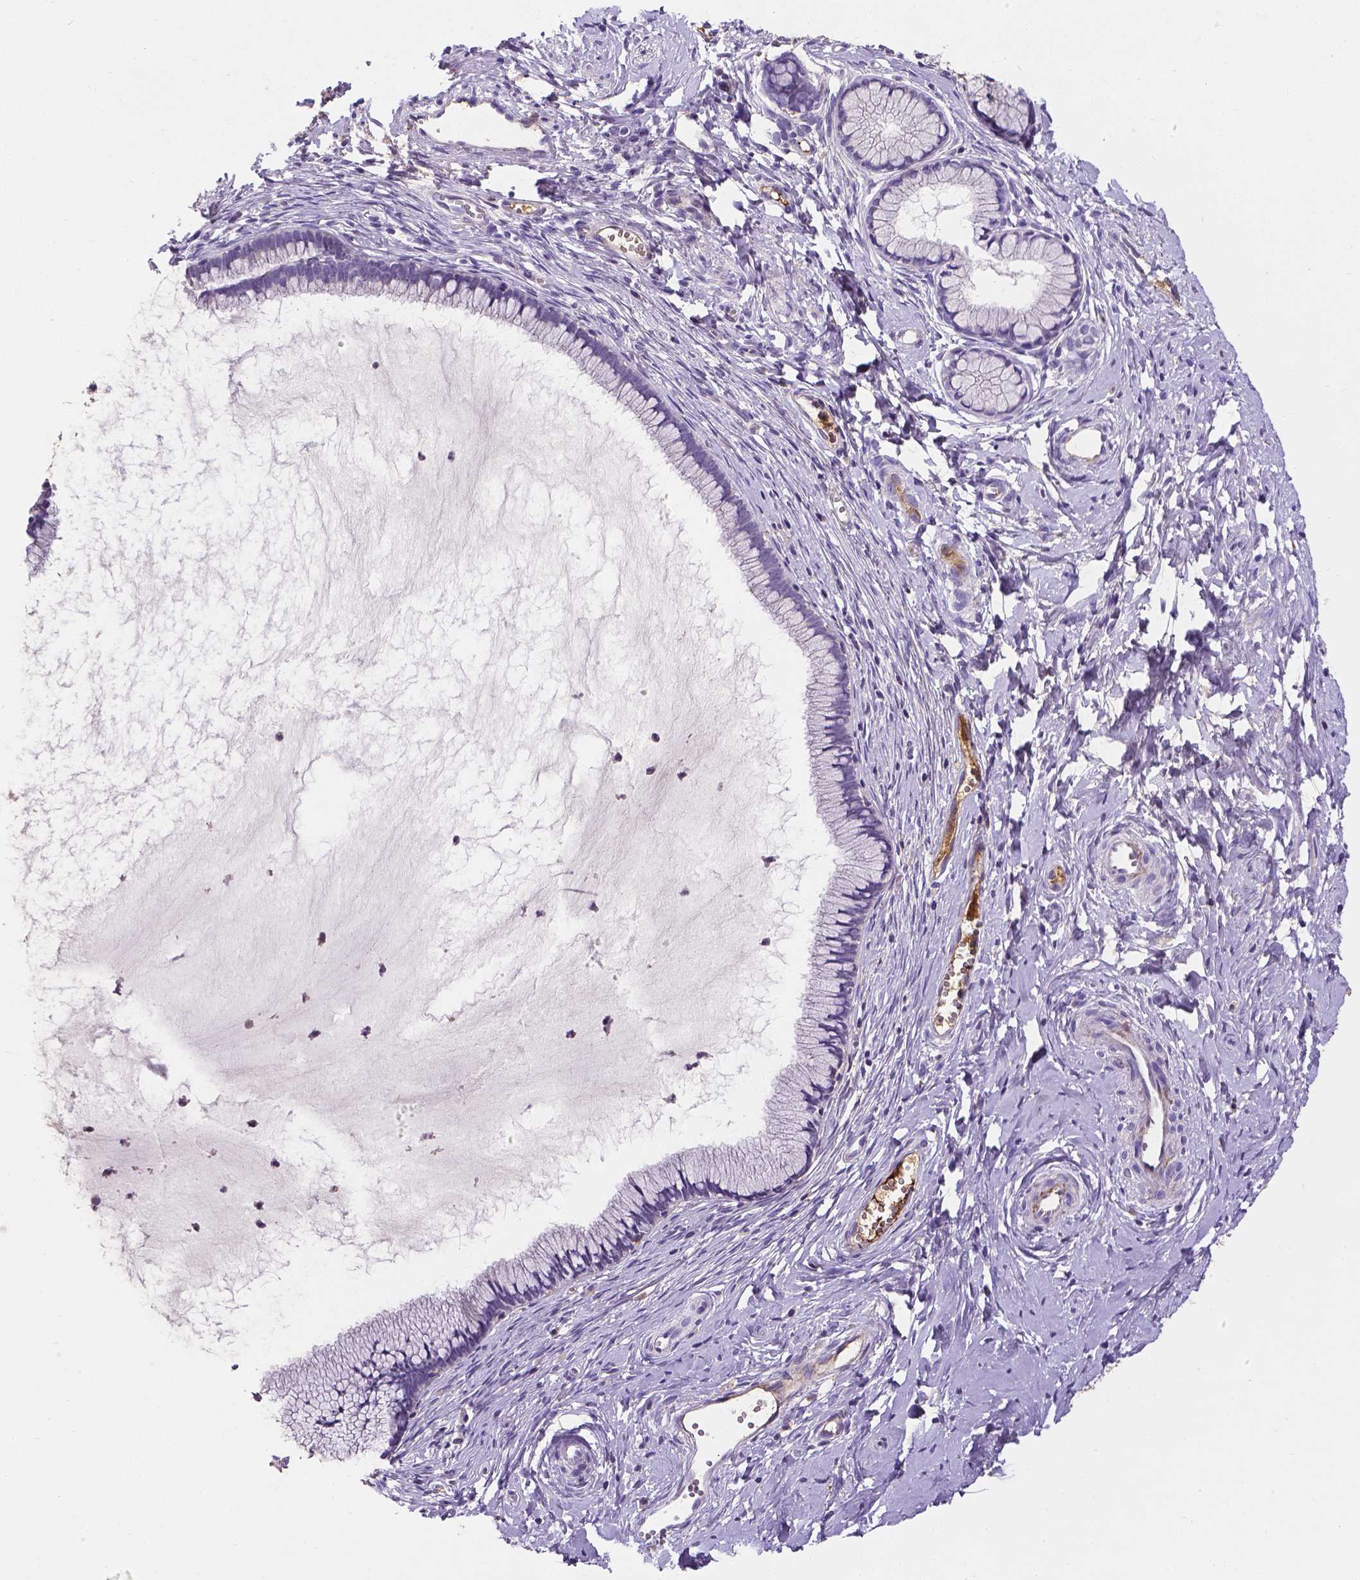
{"staining": {"intensity": "negative", "quantity": "none", "location": "none"}, "tissue": "cervix", "cell_type": "Glandular cells", "image_type": "normal", "snomed": [{"axis": "morphology", "description": "Normal tissue, NOS"}, {"axis": "topography", "description": "Cervix"}], "caption": "High power microscopy photomicrograph of an immunohistochemistry (IHC) image of unremarkable cervix, revealing no significant positivity in glandular cells.", "gene": "APOE", "patient": {"sex": "female", "age": 40}}